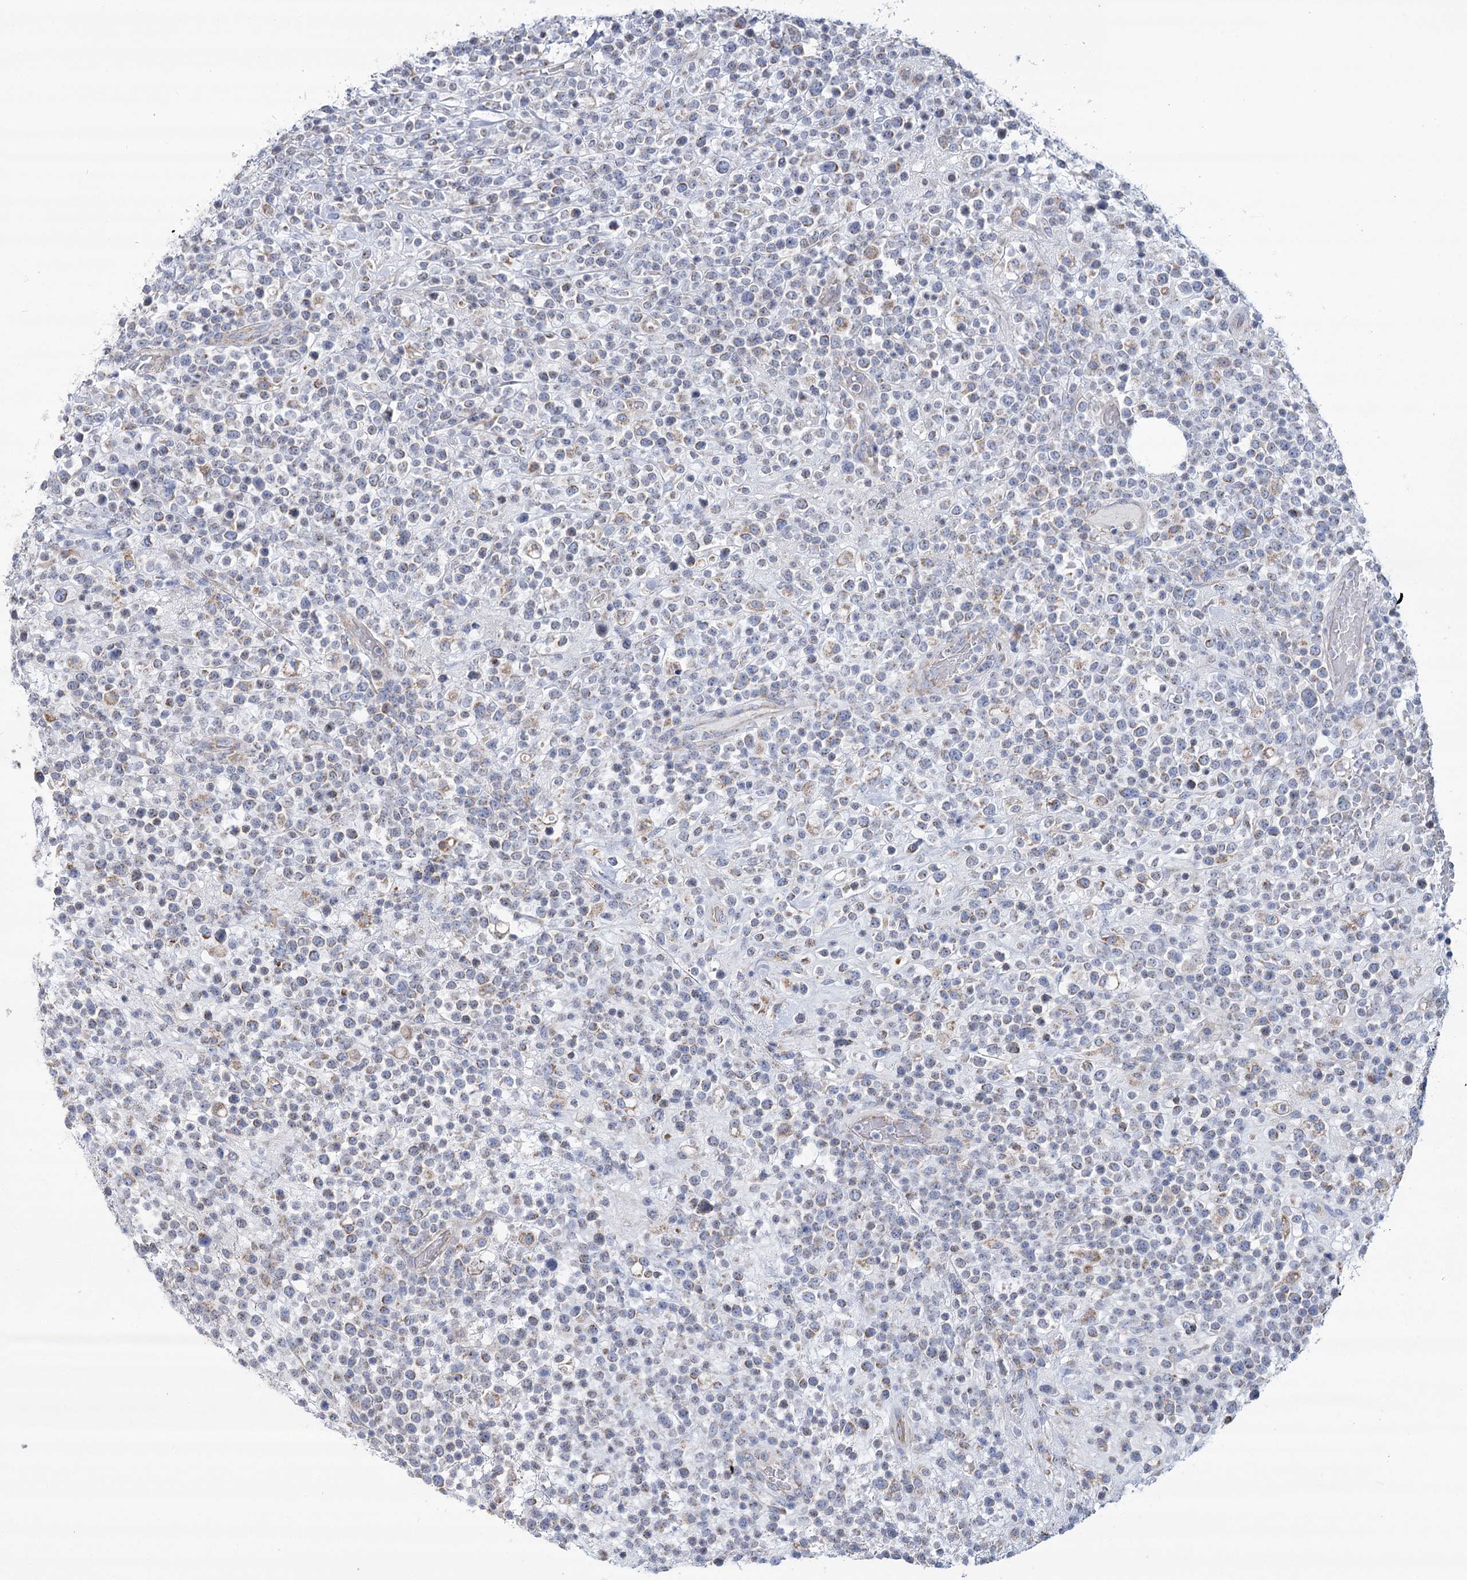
{"staining": {"intensity": "negative", "quantity": "none", "location": "none"}, "tissue": "lymphoma", "cell_type": "Tumor cells", "image_type": "cancer", "snomed": [{"axis": "morphology", "description": "Malignant lymphoma, non-Hodgkin's type, High grade"}, {"axis": "topography", "description": "Colon"}], "caption": "Tumor cells show no significant positivity in lymphoma.", "gene": "SNX7", "patient": {"sex": "female", "age": 53}}